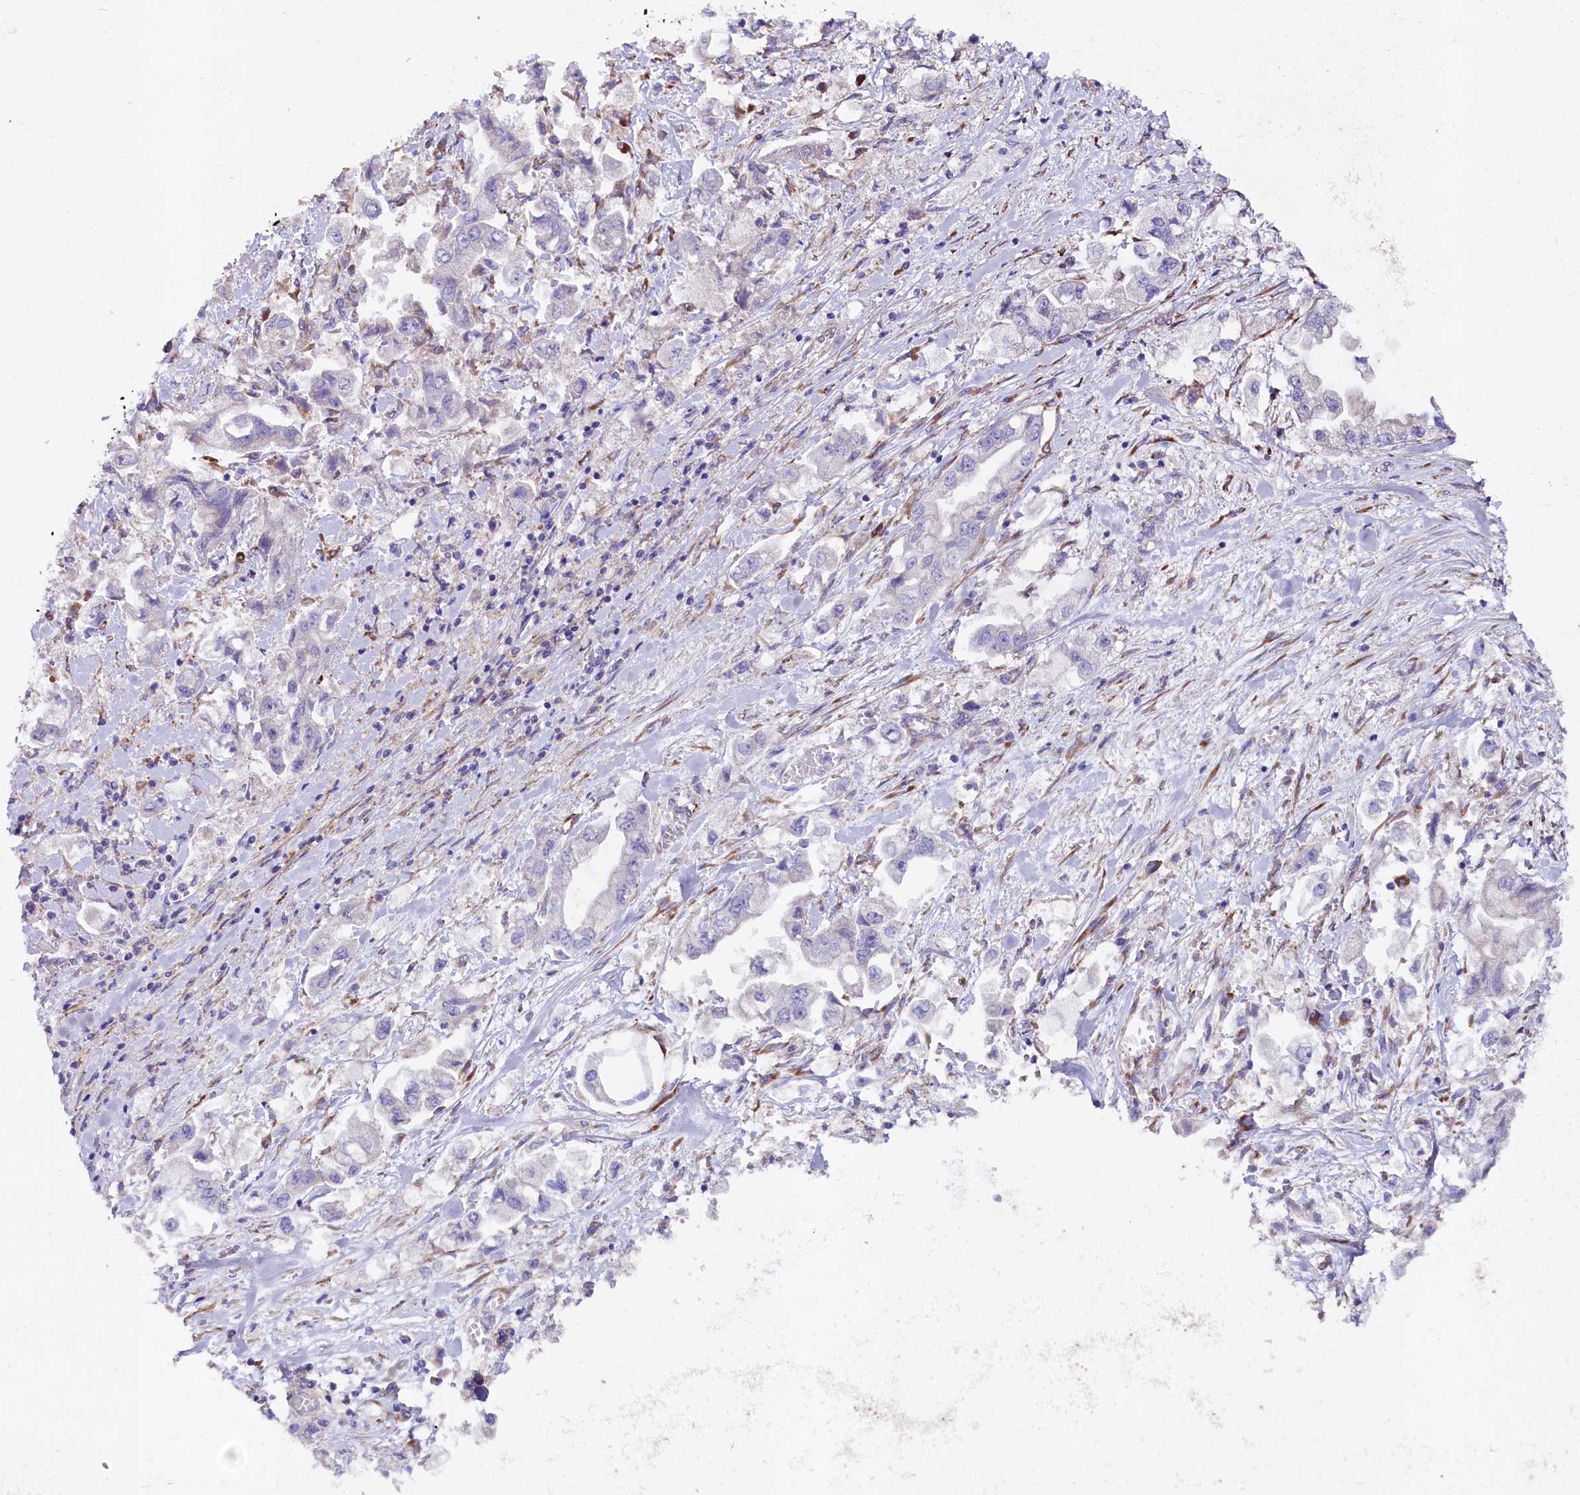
{"staining": {"intensity": "negative", "quantity": "none", "location": "none"}, "tissue": "stomach cancer", "cell_type": "Tumor cells", "image_type": "cancer", "snomed": [{"axis": "morphology", "description": "Adenocarcinoma, NOS"}, {"axis": "topography", "description": "Stomach"}], "caption": "Tumor cells show no significant expression in stomach cancer (adenocarcinoma).", "gene": "GPR108", "patient": {"sex": "male", "age": 62}}